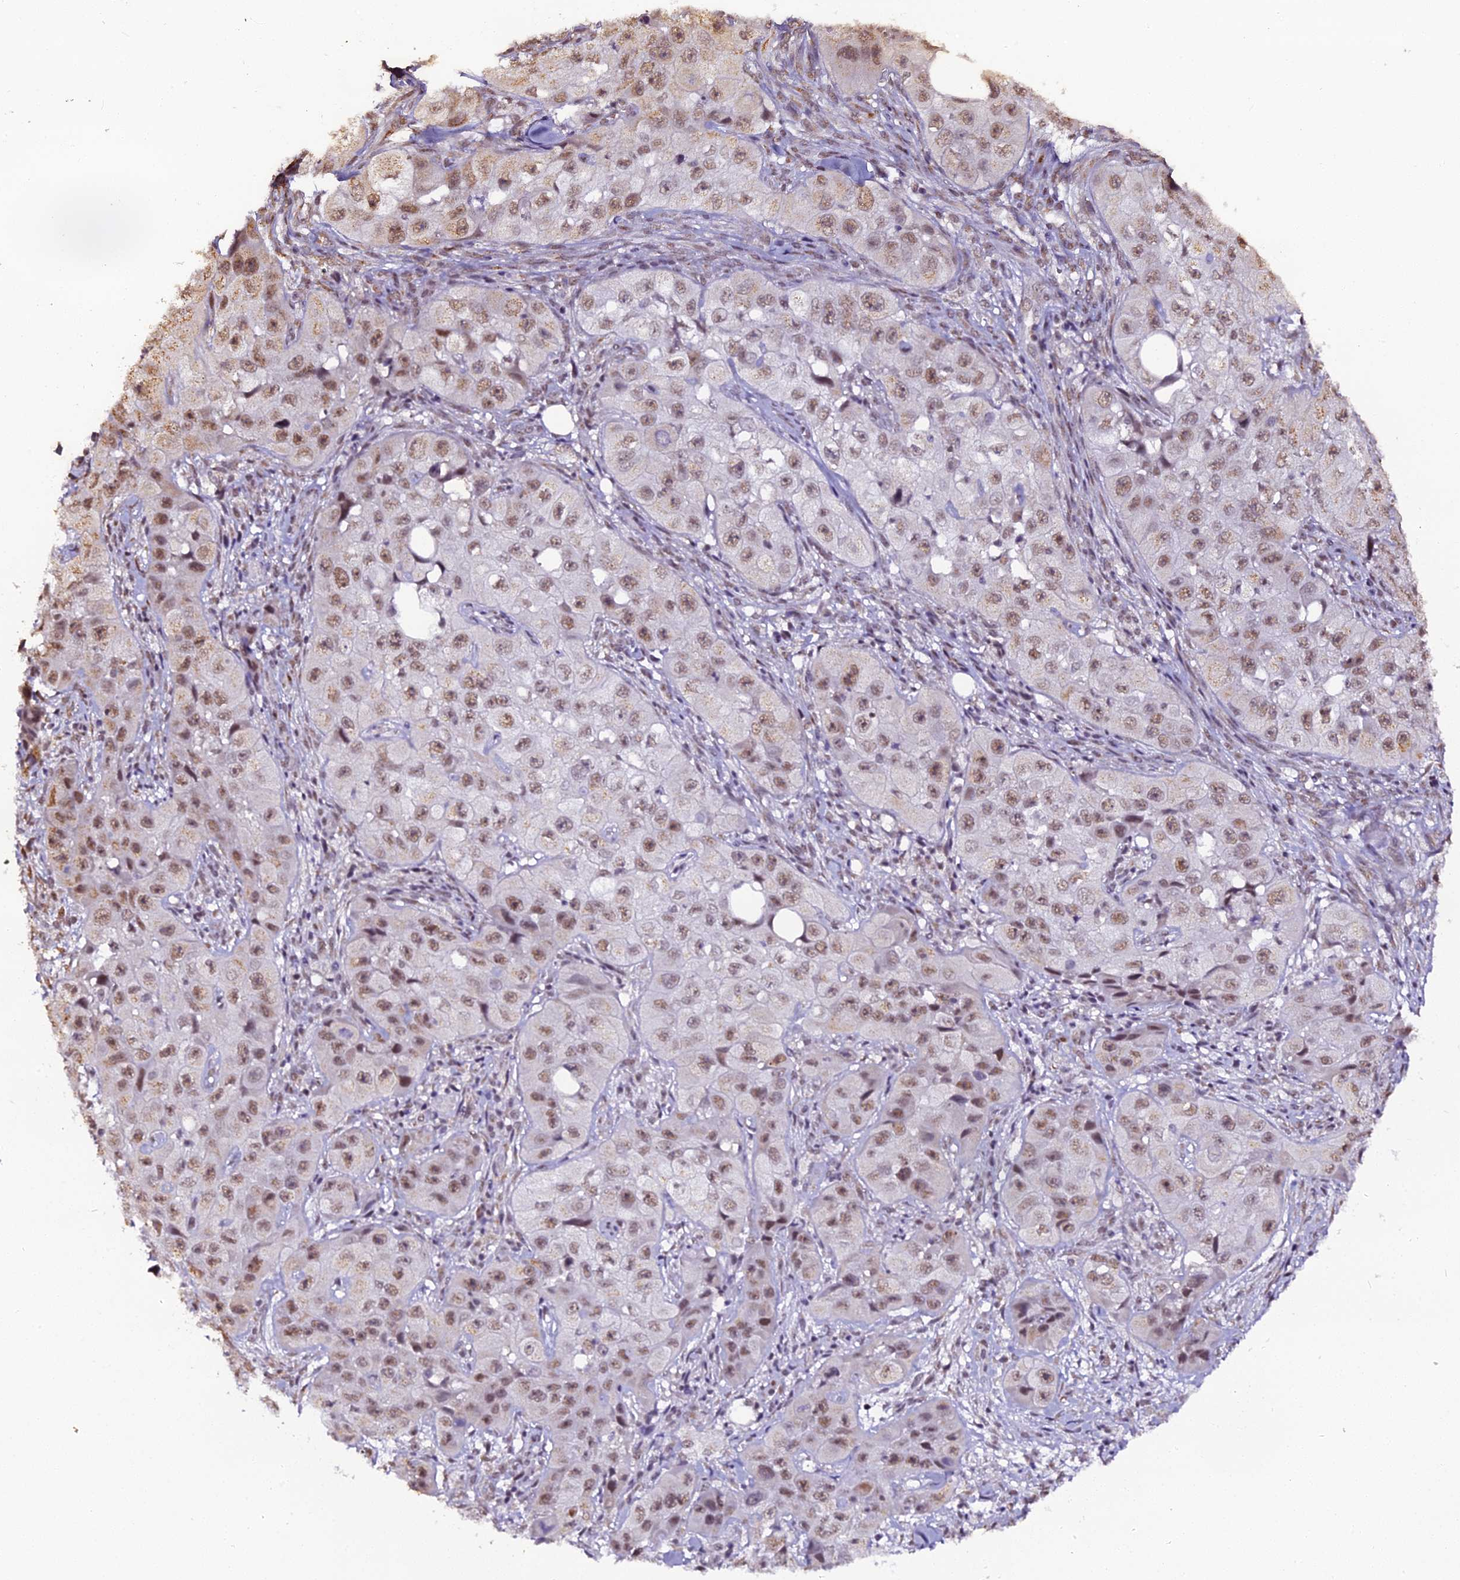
{"staining": {"intensity": "moderate", "quantity": ">75%", "location": "nuclear"}, "tissue": "skin cancer", "cell_type": "Tumor cells", "image_type": "cancer", "snomed": [{"axis": "morphology", "description": "Squamous cell carcinoma, NOS"}, {"axis": "topography", "description": "Skin"}, {"axis": "topography", "description": "Subcutis"}], "caption": "A micrograph of skin cancer stained for a protein exhibits moderate nuclear brown staining in tumor cells.", "gene": "NCBP1", "patient": {"sex": "male", "age": 73}}